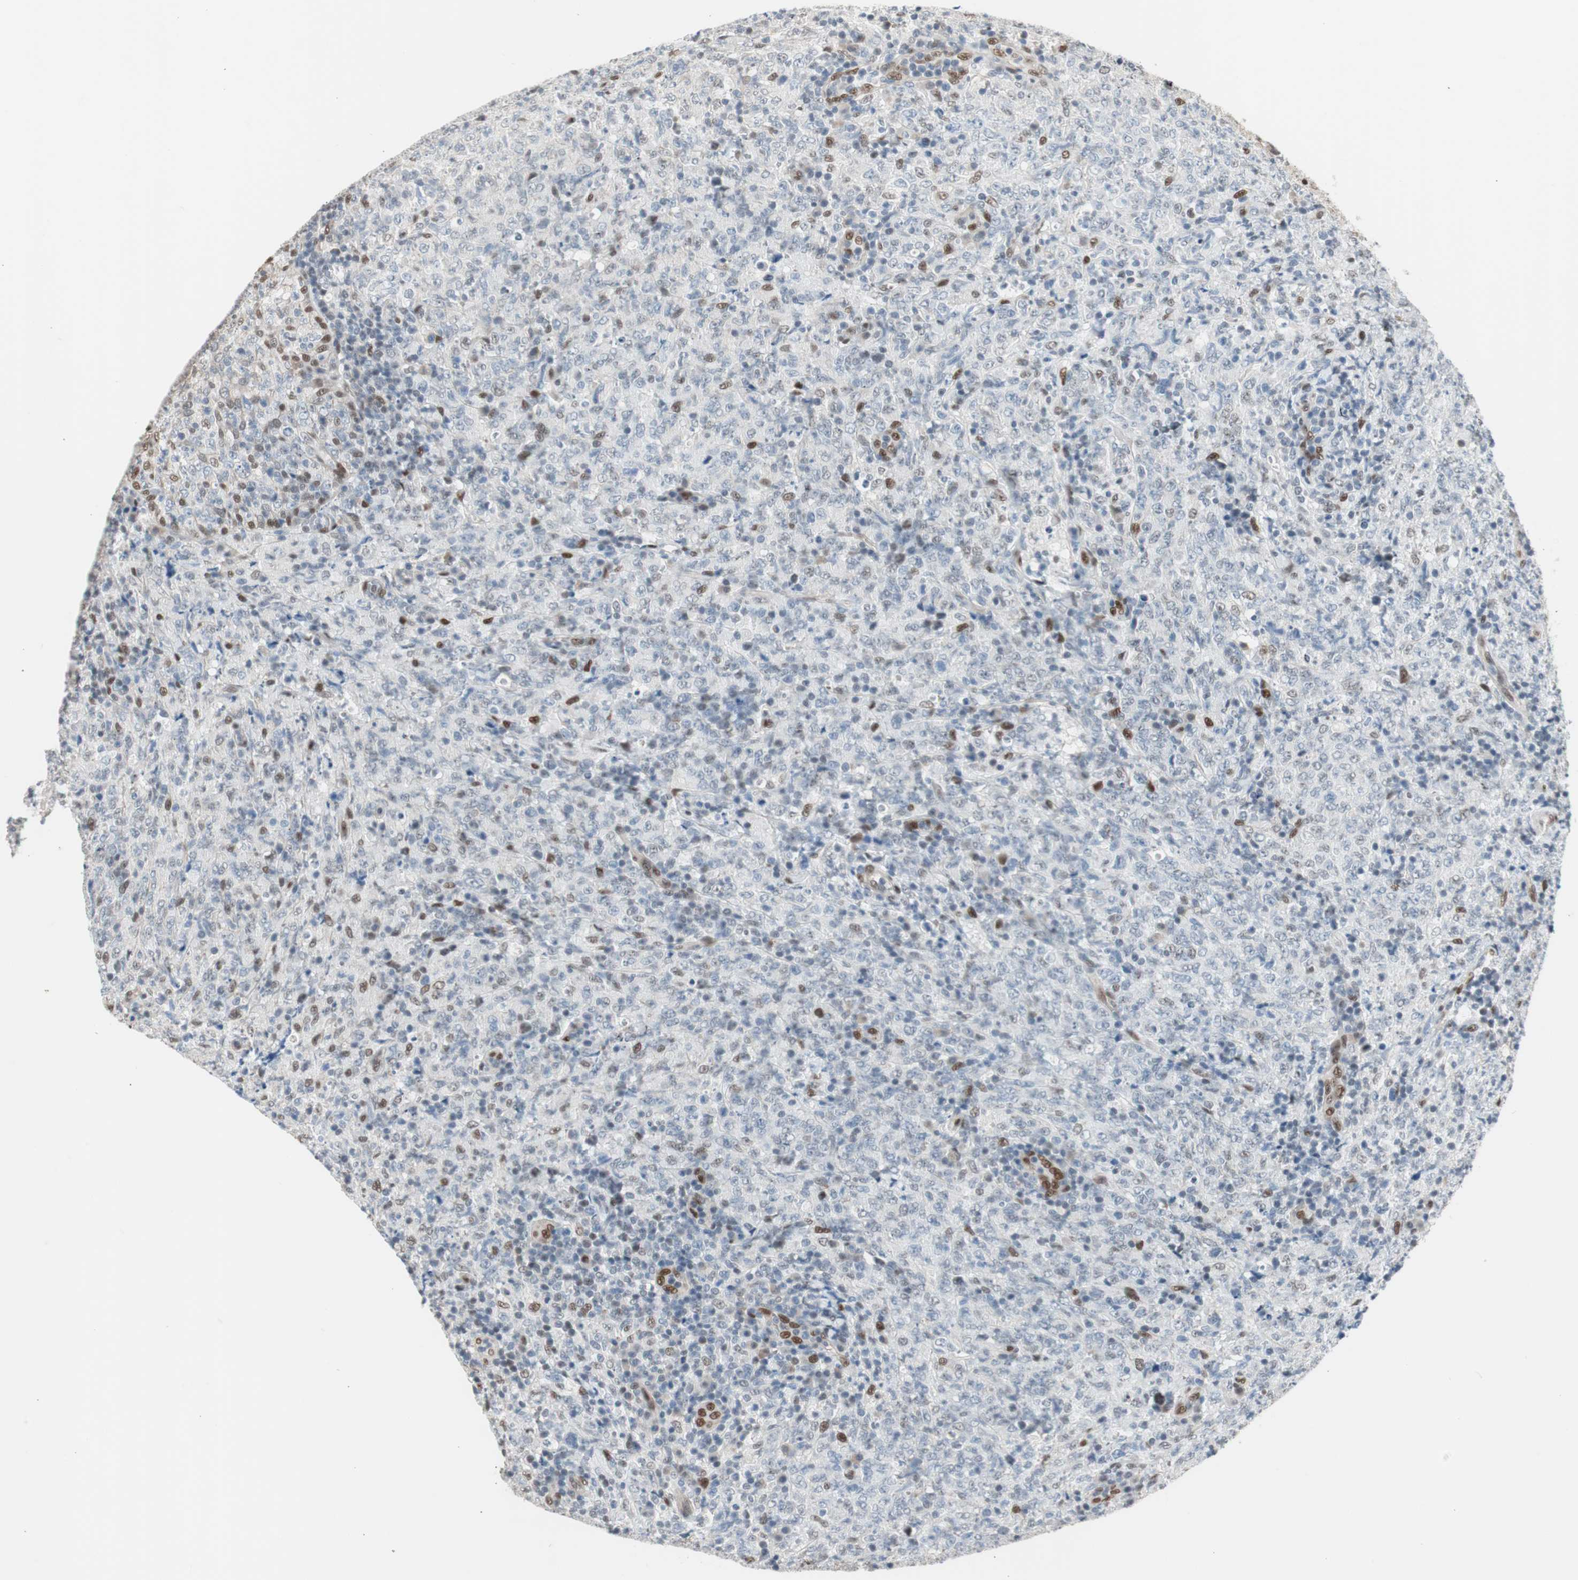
{"staining": {"intensity": "moderate", "quantity": "<25%", "location": "nuclear"}, "tissue": "lymphoma", "cell_type": "Tumor cells", "image_type": "cancer", "snomed": [{"axis": "morphology", "description": "Malignant lymphoma, non-Hodgkin's type, High grade"}, {"axis": "topography", "description": "Tonsil"}], "caption": "High-grade malignant lymphoma, non-Hodgkin's type stained for a protein demonstrates moderate nuclear positivity in tumor cells.", "gene": "PML", "patient": {"sex": "female", "age": 36}}